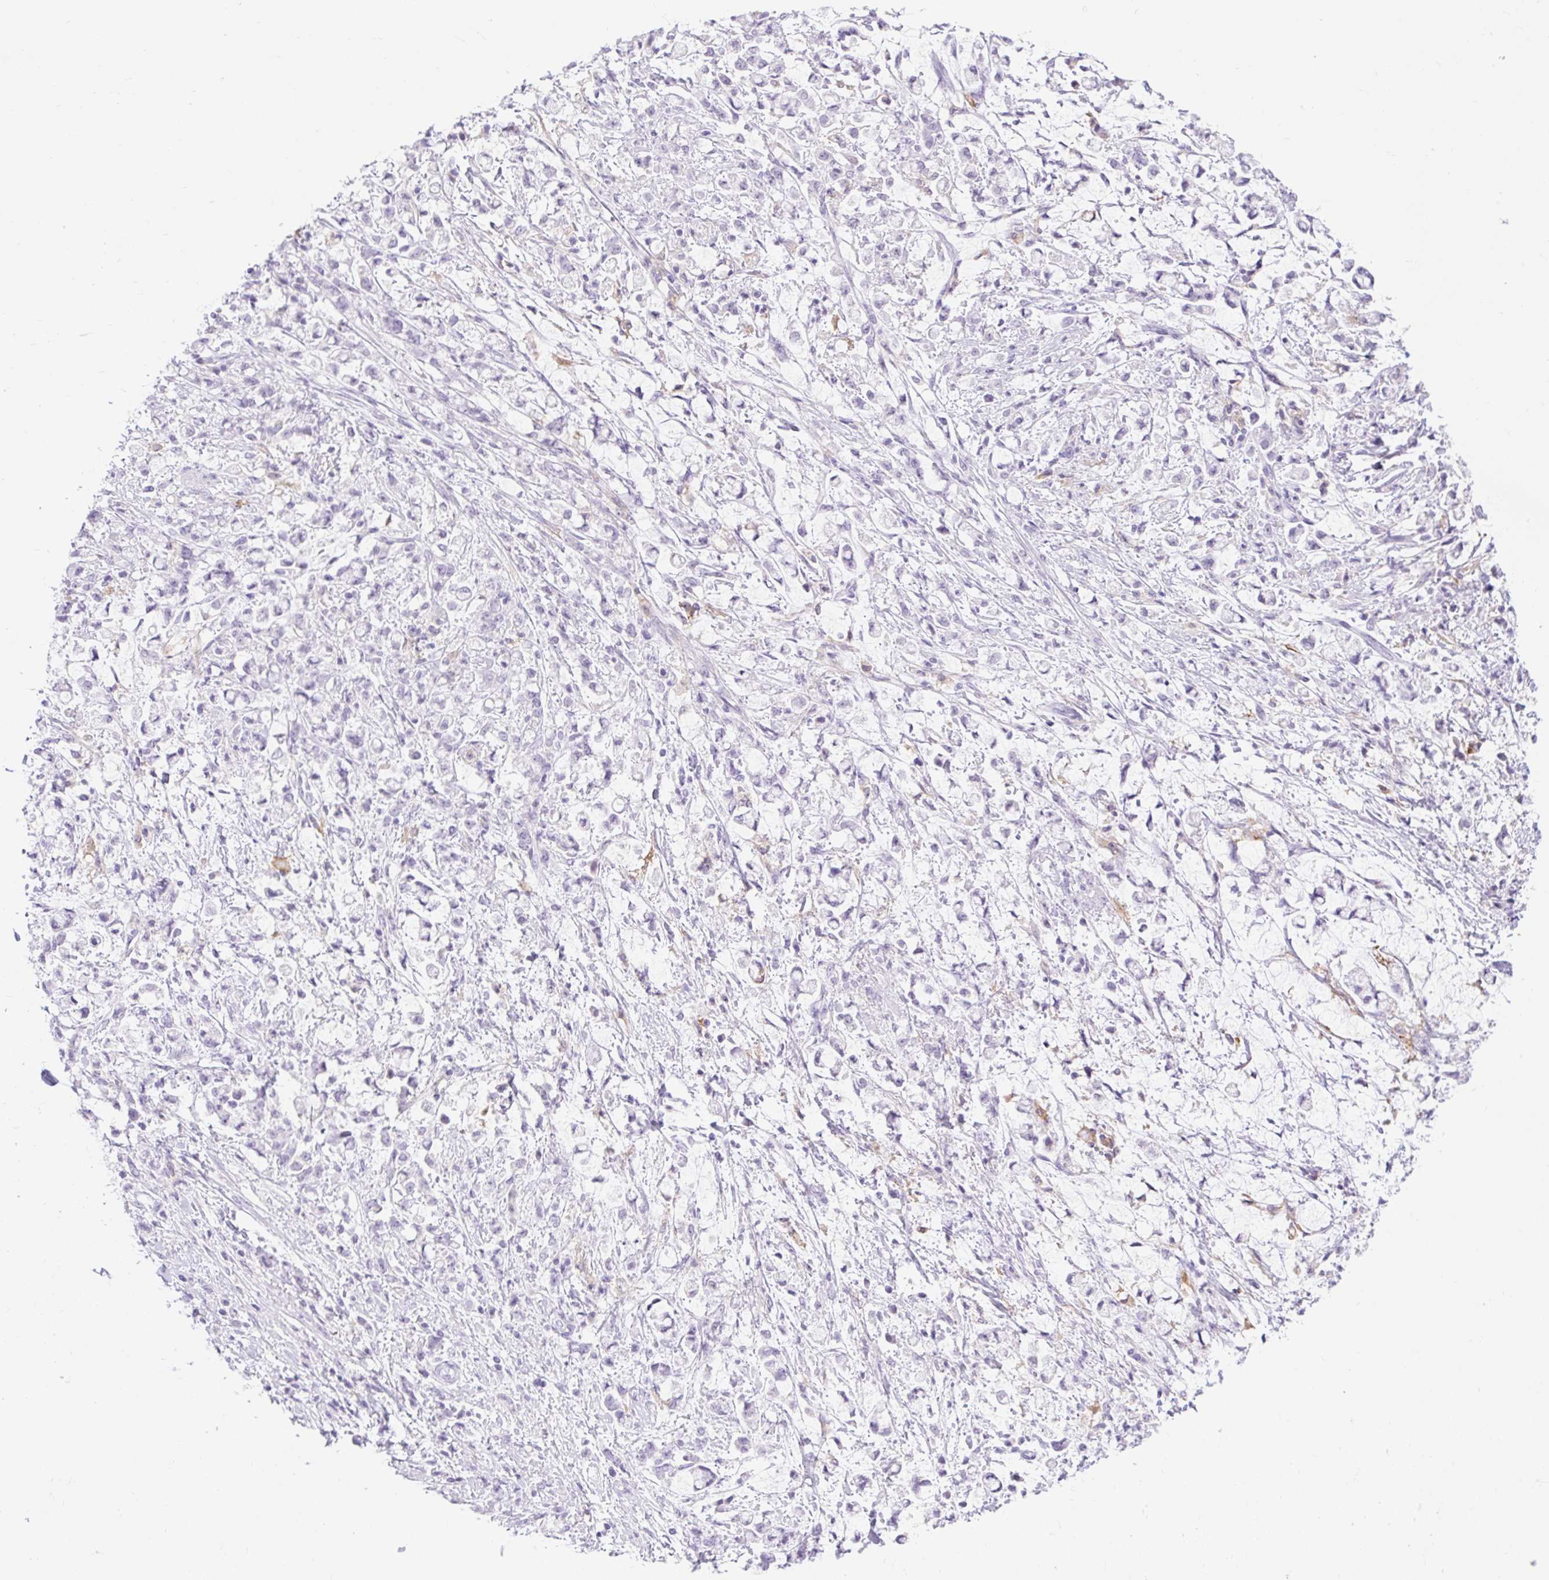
{"staining": {"intensity": "negative", "quantity": "none", "location": "none"}, "tissue": "stomach cancer", "cell_type": "Tumor cells", "image_type": "cancer", "snomed": [{"axis": "morphology", "description": "Adenocarcinoma, NOS"}, {"axis": "topography", "description": "Stomach"}], "caption": "Immunohistochemistry image of neoplastic tissue: human stomach cancer (adenocarcinoma) stained with DAB exhibits no significant protein expression in tumor cells.", "gene": "SIGLEC1", "patient": {"sex": "female", "age": 60}}